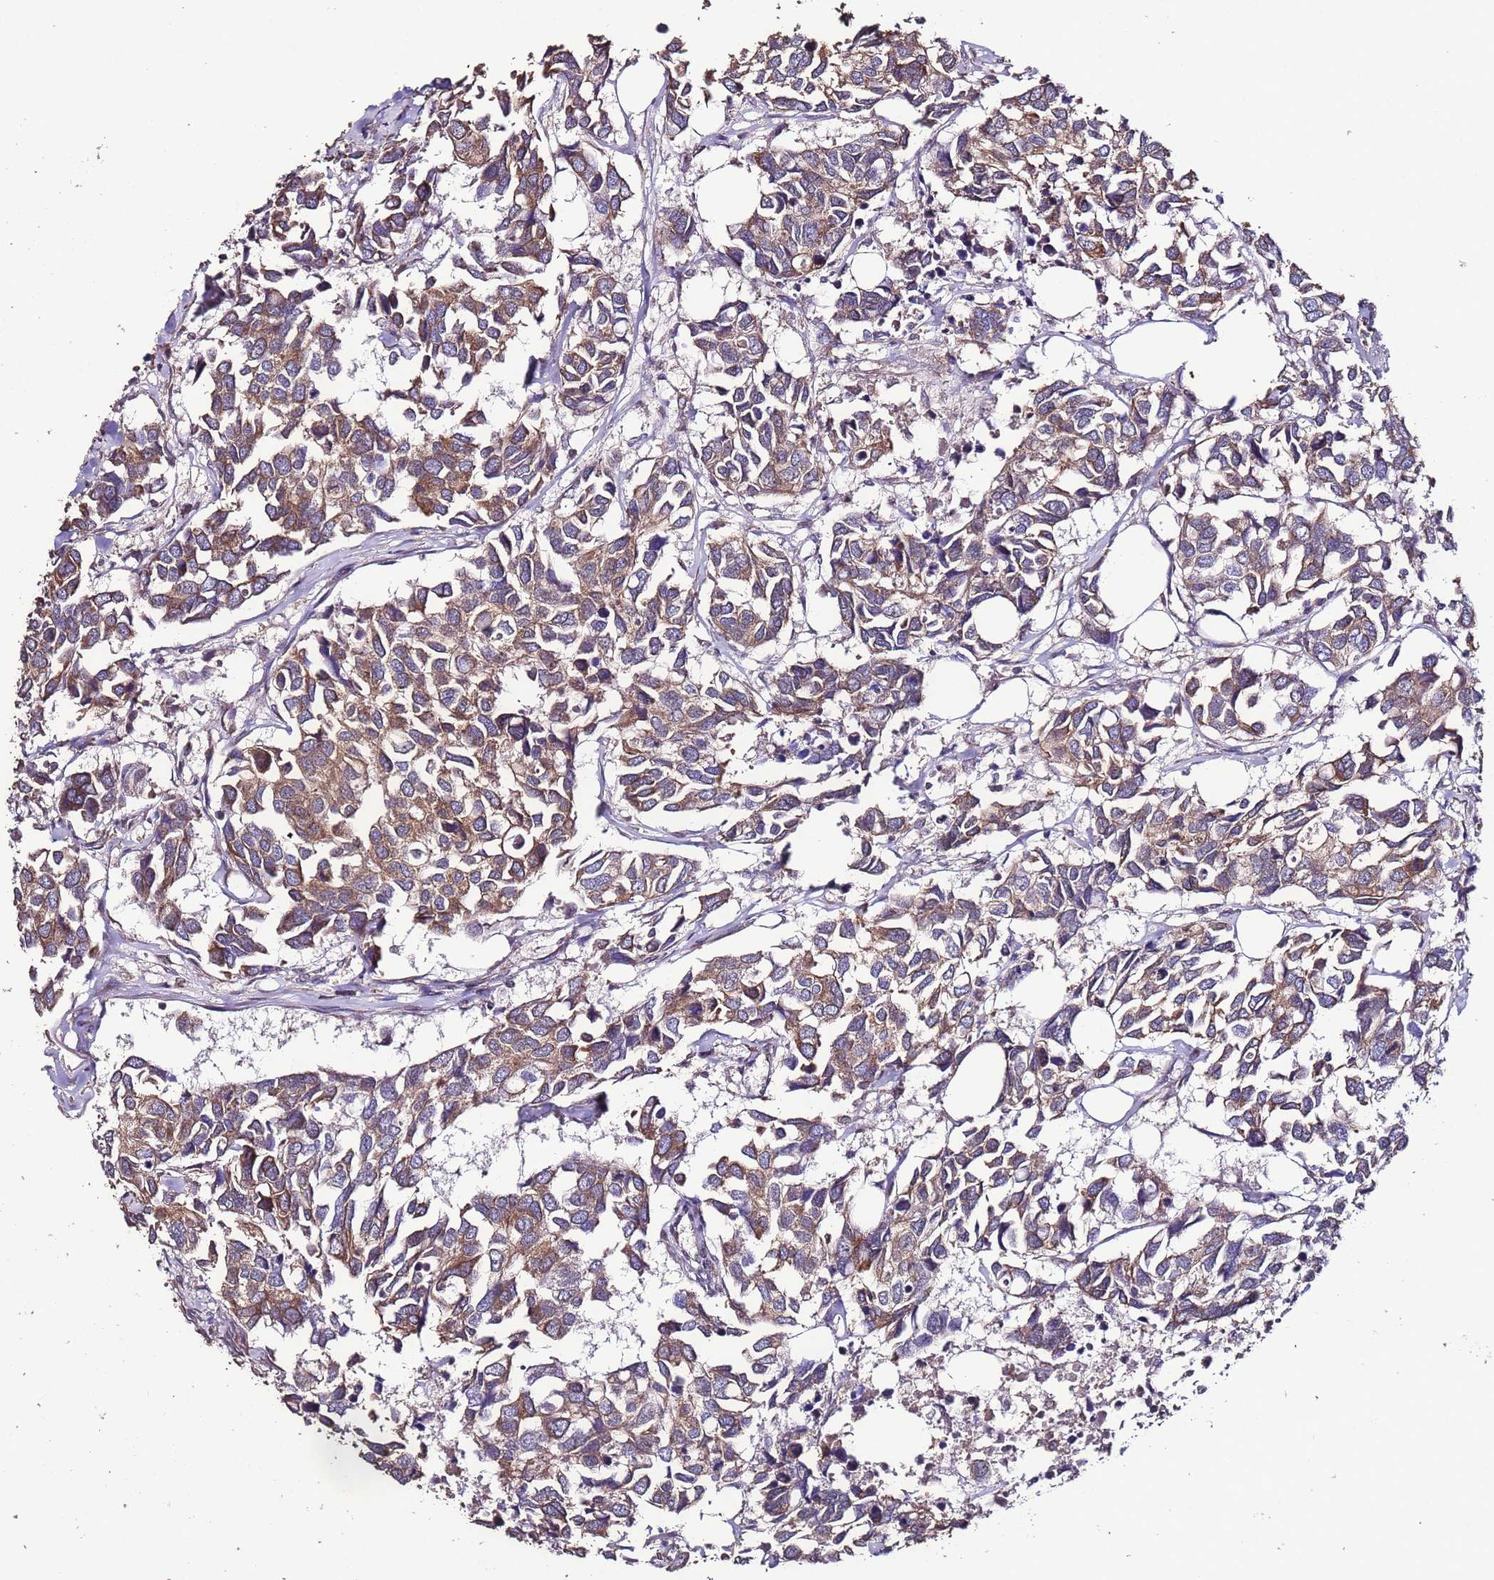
{"staining": {"intensity": "moderate", "quantity": "25%-75%", "location": "cytoplasmic/membranous"}, "tissue": "breast cancer", "cell_type": "Tumor cells", "image_type": "cancer", "snomed": [{"axis": "morphology", "description": "Duct carcinoma"}, {"axis": "topography", "description": "Breast"}], "caption": "Moderate cytoplasmic/membranous expression is identified in about 25%-75% of tumor cells in breast intraductal carcinoma.", "gene": "SLC41A3", "patient": {"sex": "female", "age": 83}}